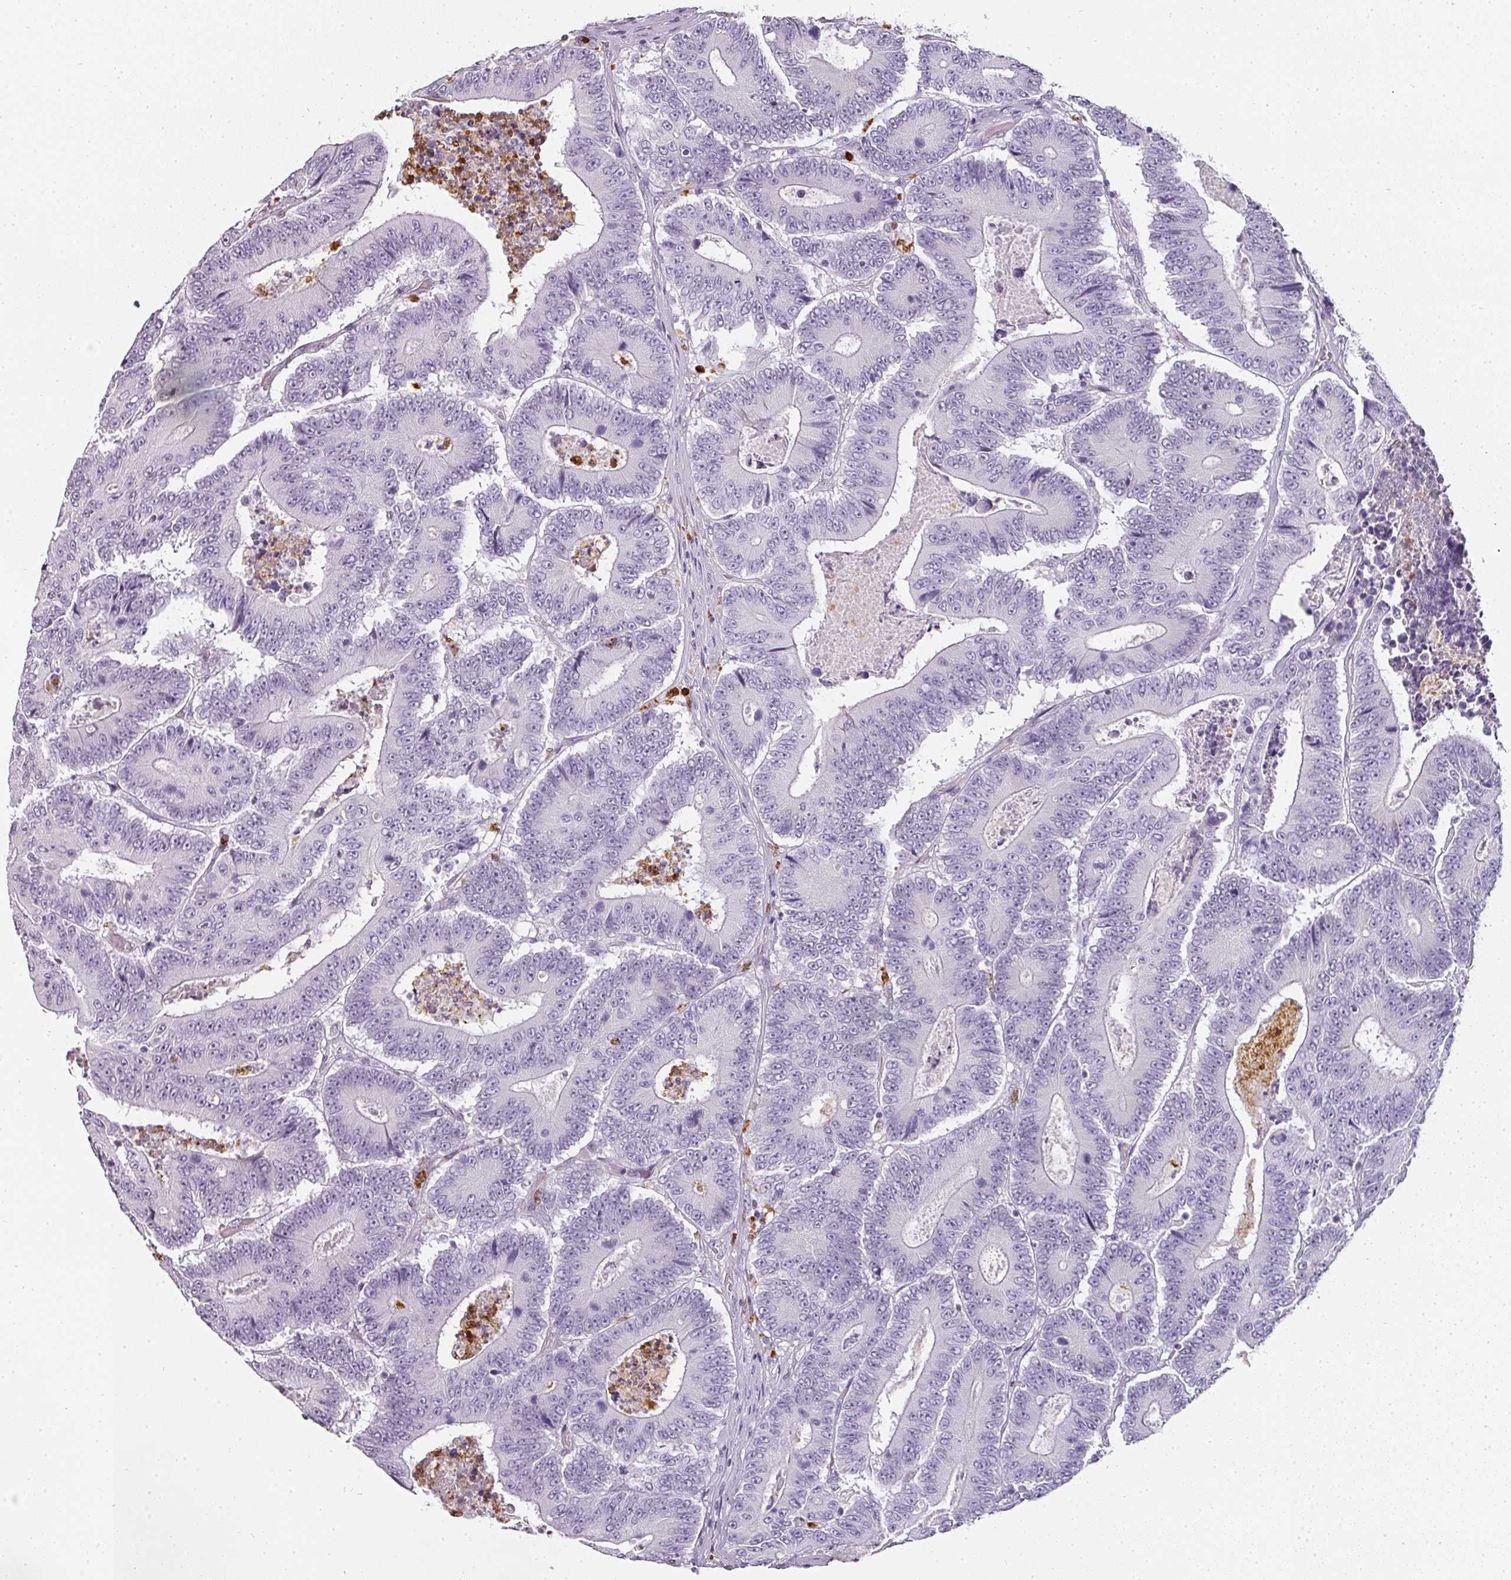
{"staining": {"intensity": "negative", "quantity": "none", "location": "none"}, "tissue": "colorectal cancer", "cell_type": "Tumor cells", "image_type": "cancer", "snomed": [{"axis": "morphology", "description": "Adenocarcinoma, NOS"}, {"axis": "topography", "description": "Colon"}], "caption": "Colorectal adenocarcinoma stained for a protein using immunohistochemistry (IHC) shows no staining tumor cells.", "gene": "CAMP", "patient": {"sex": "male", "age": 83}}